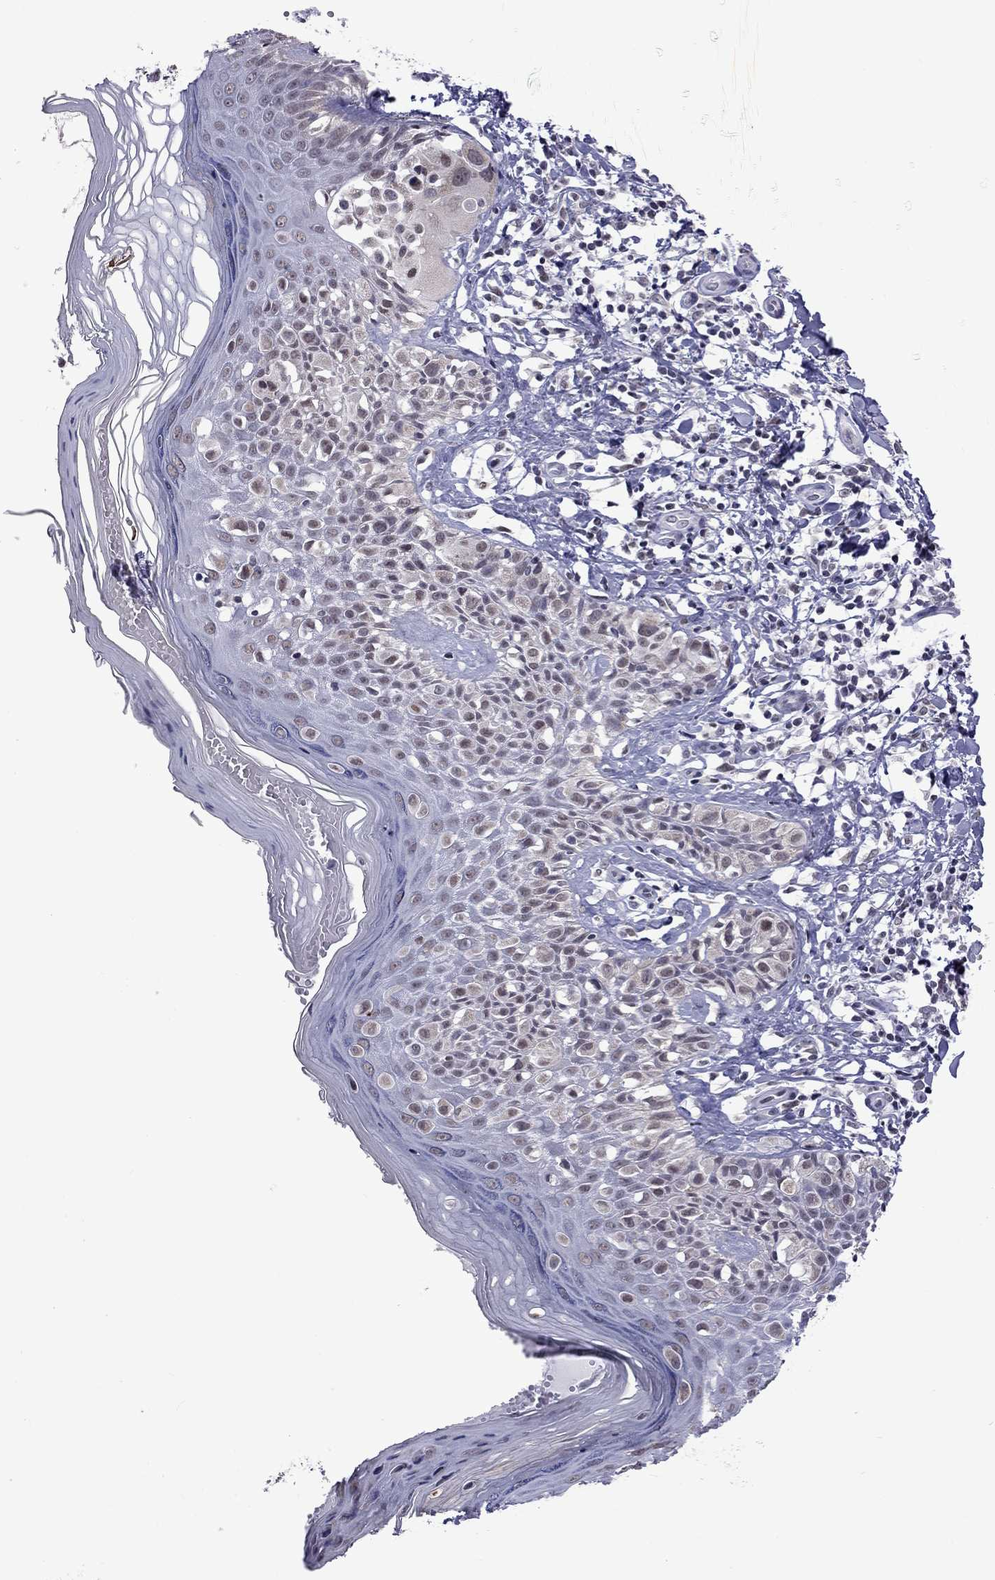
{"staining": {"intensity": "weak", "quantity": "<25%", "location": "nuclear"}, "tissue": "melanoma", "cell_type": "Tumor cells", "image_type": "cancer", "snomed": [{"axis": "morphology", "description": "Malignant melanoma, NOS"}, {"axis": "topography", "description": "Skin"}], "caption": "Tumor cells show no significant protein staining in malignant melanoma.", "gene": "PPP1R3A", "patient": {"sex": "female", "age": 73}}